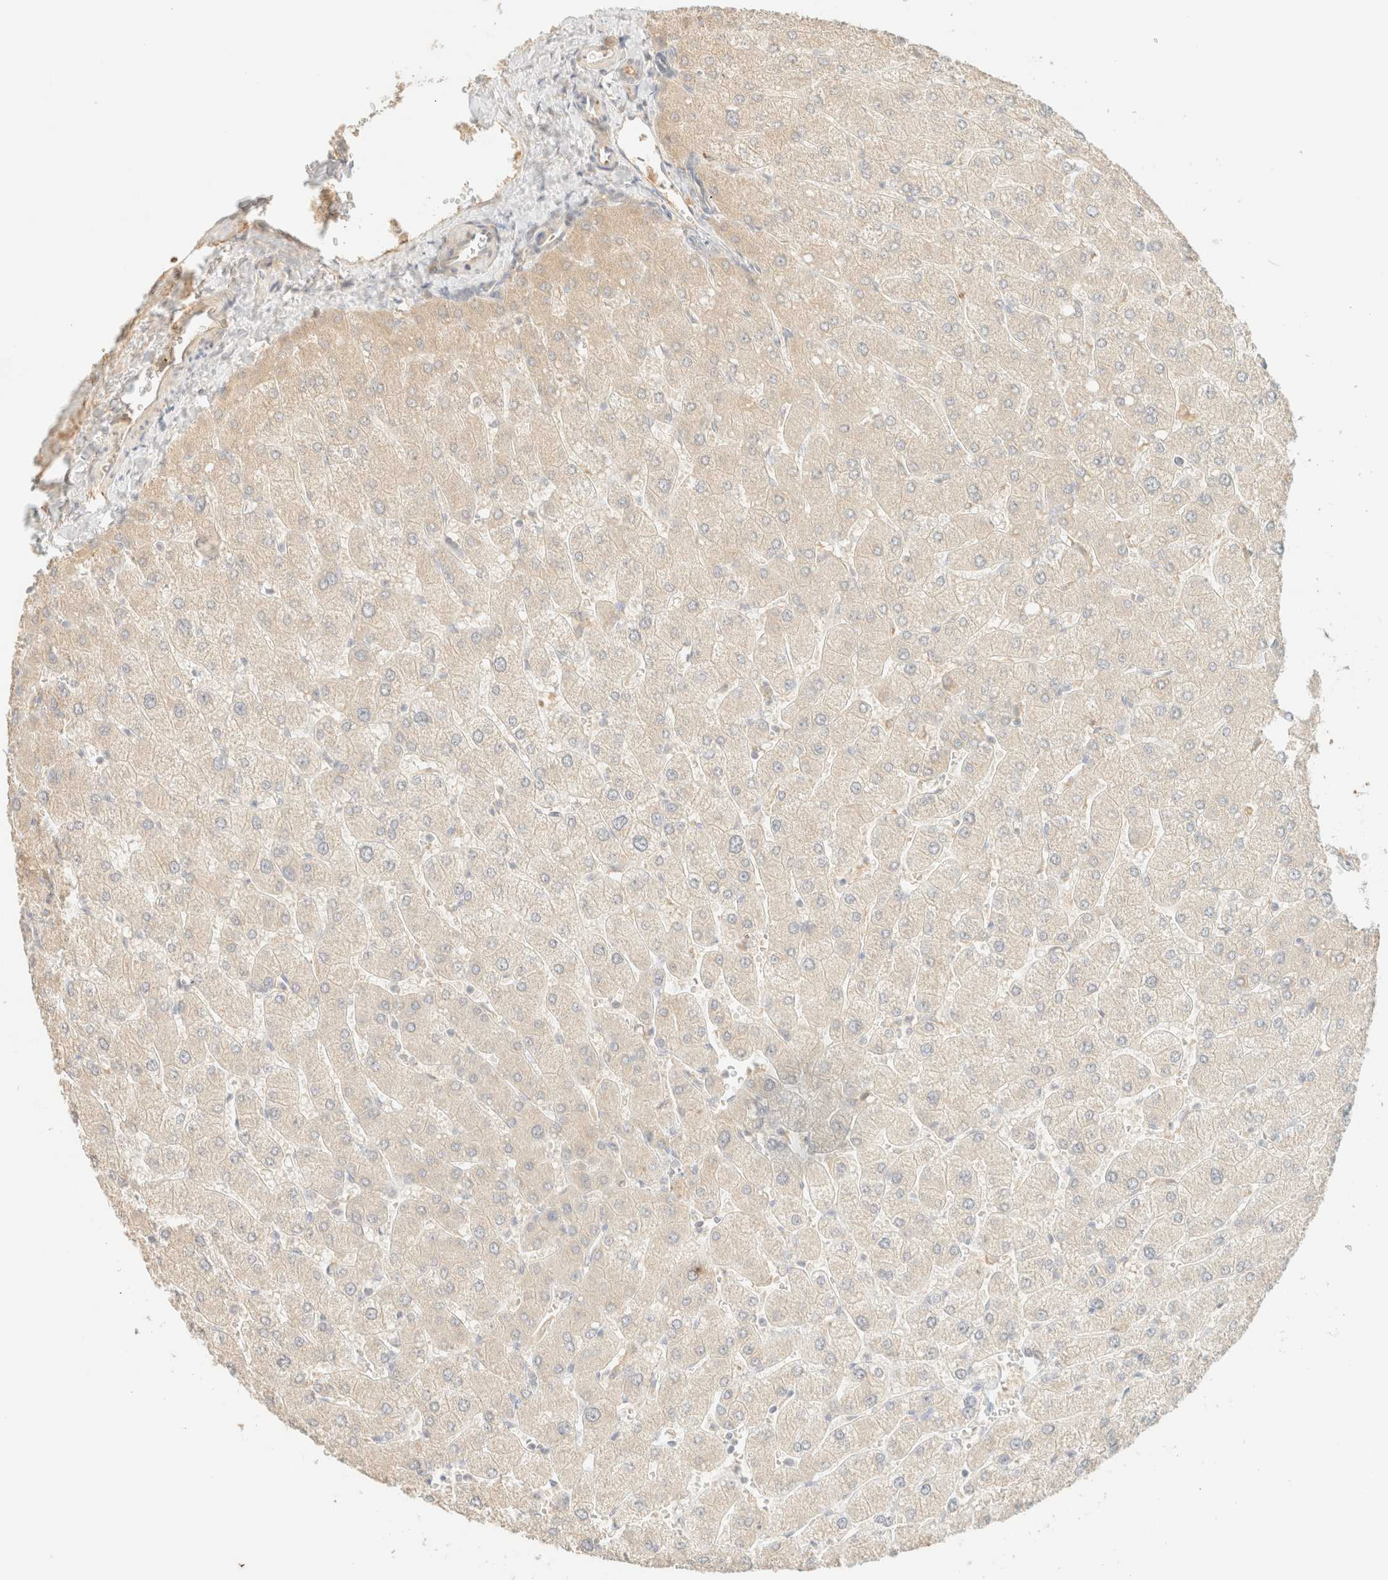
{"staining": {"intensity": "negative", "quantity": "none", "location": "none"}, "tissue": "liver", "cell_type": "Cholangiocytes", "image_type": "normal", "snomed": [{"axis": "morphology", "description": "Normal tissue, NOS"}, {"axis": "topography", "description": "Liver"}], "caption": "The image reveals no staining of cholangiocytes in unremarkable liver.", "gene": "SPARCL1", "patient": {"sex": "male", "age": 55}}